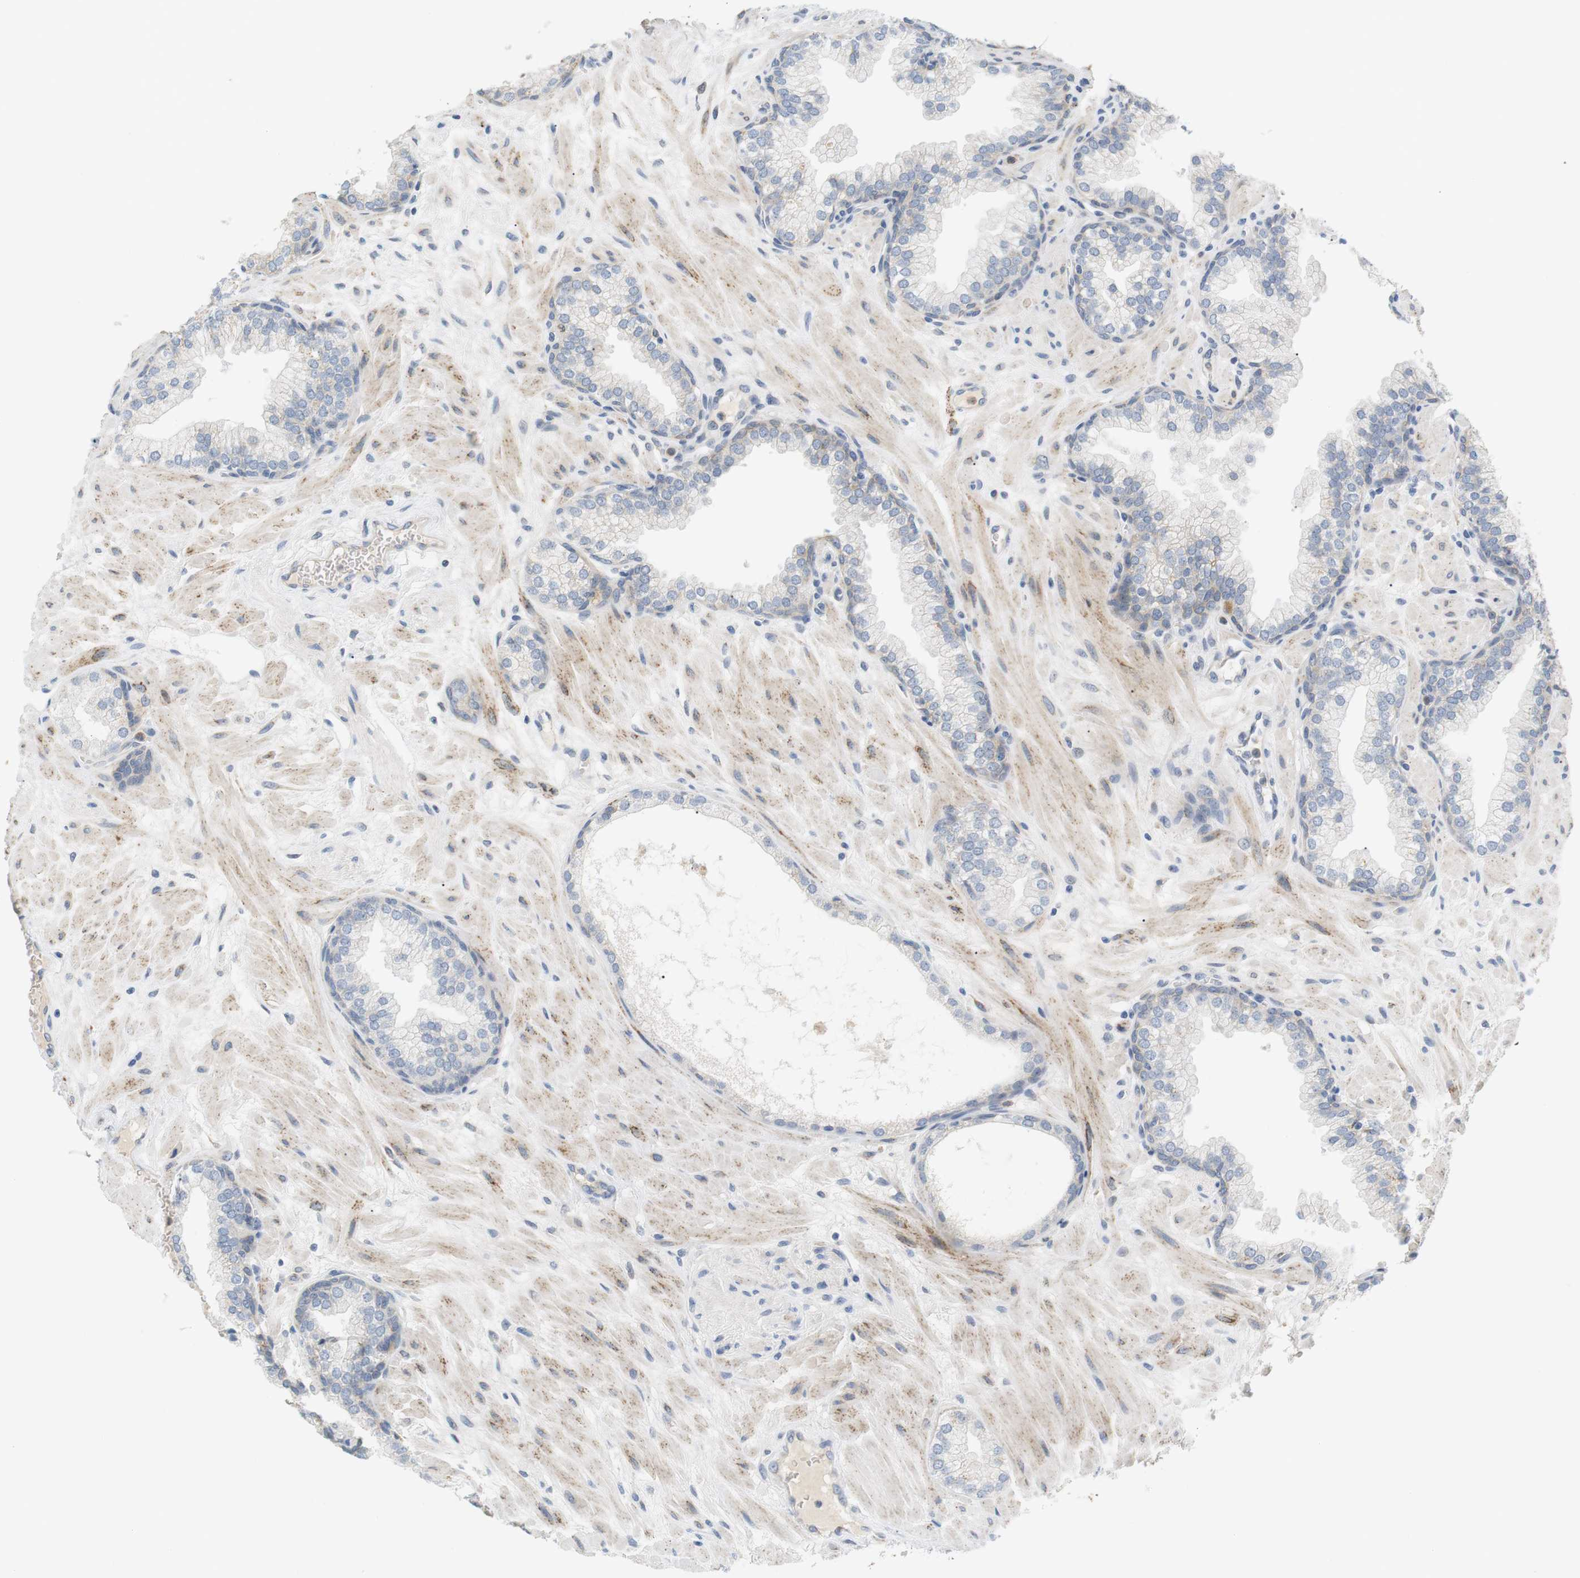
{"staining": {"intensity": "negative", "quantity": "none", "location": "none"}, "tissue": "prostate", "cell_type": "Glandular cells", "image_type": "normal", "snomed": [{"axis": "morphology", "description": "Normal tissue, NOS"}, {"axis": "morphology", "description": "Urothelial carcinoma, Low grade"}, {"axis": "topography", "description": "Urinary bladder"}, {"axis": "topography", "description": "Prostate"}], "caption": "DAB (3,3'-diaminobenzidine) immunohistochemical staining of unremarkable human prostate reveals no significant expression in glandular cells.", "gene": "CD300E", "patient": {"sex": "male", "age": 60}}